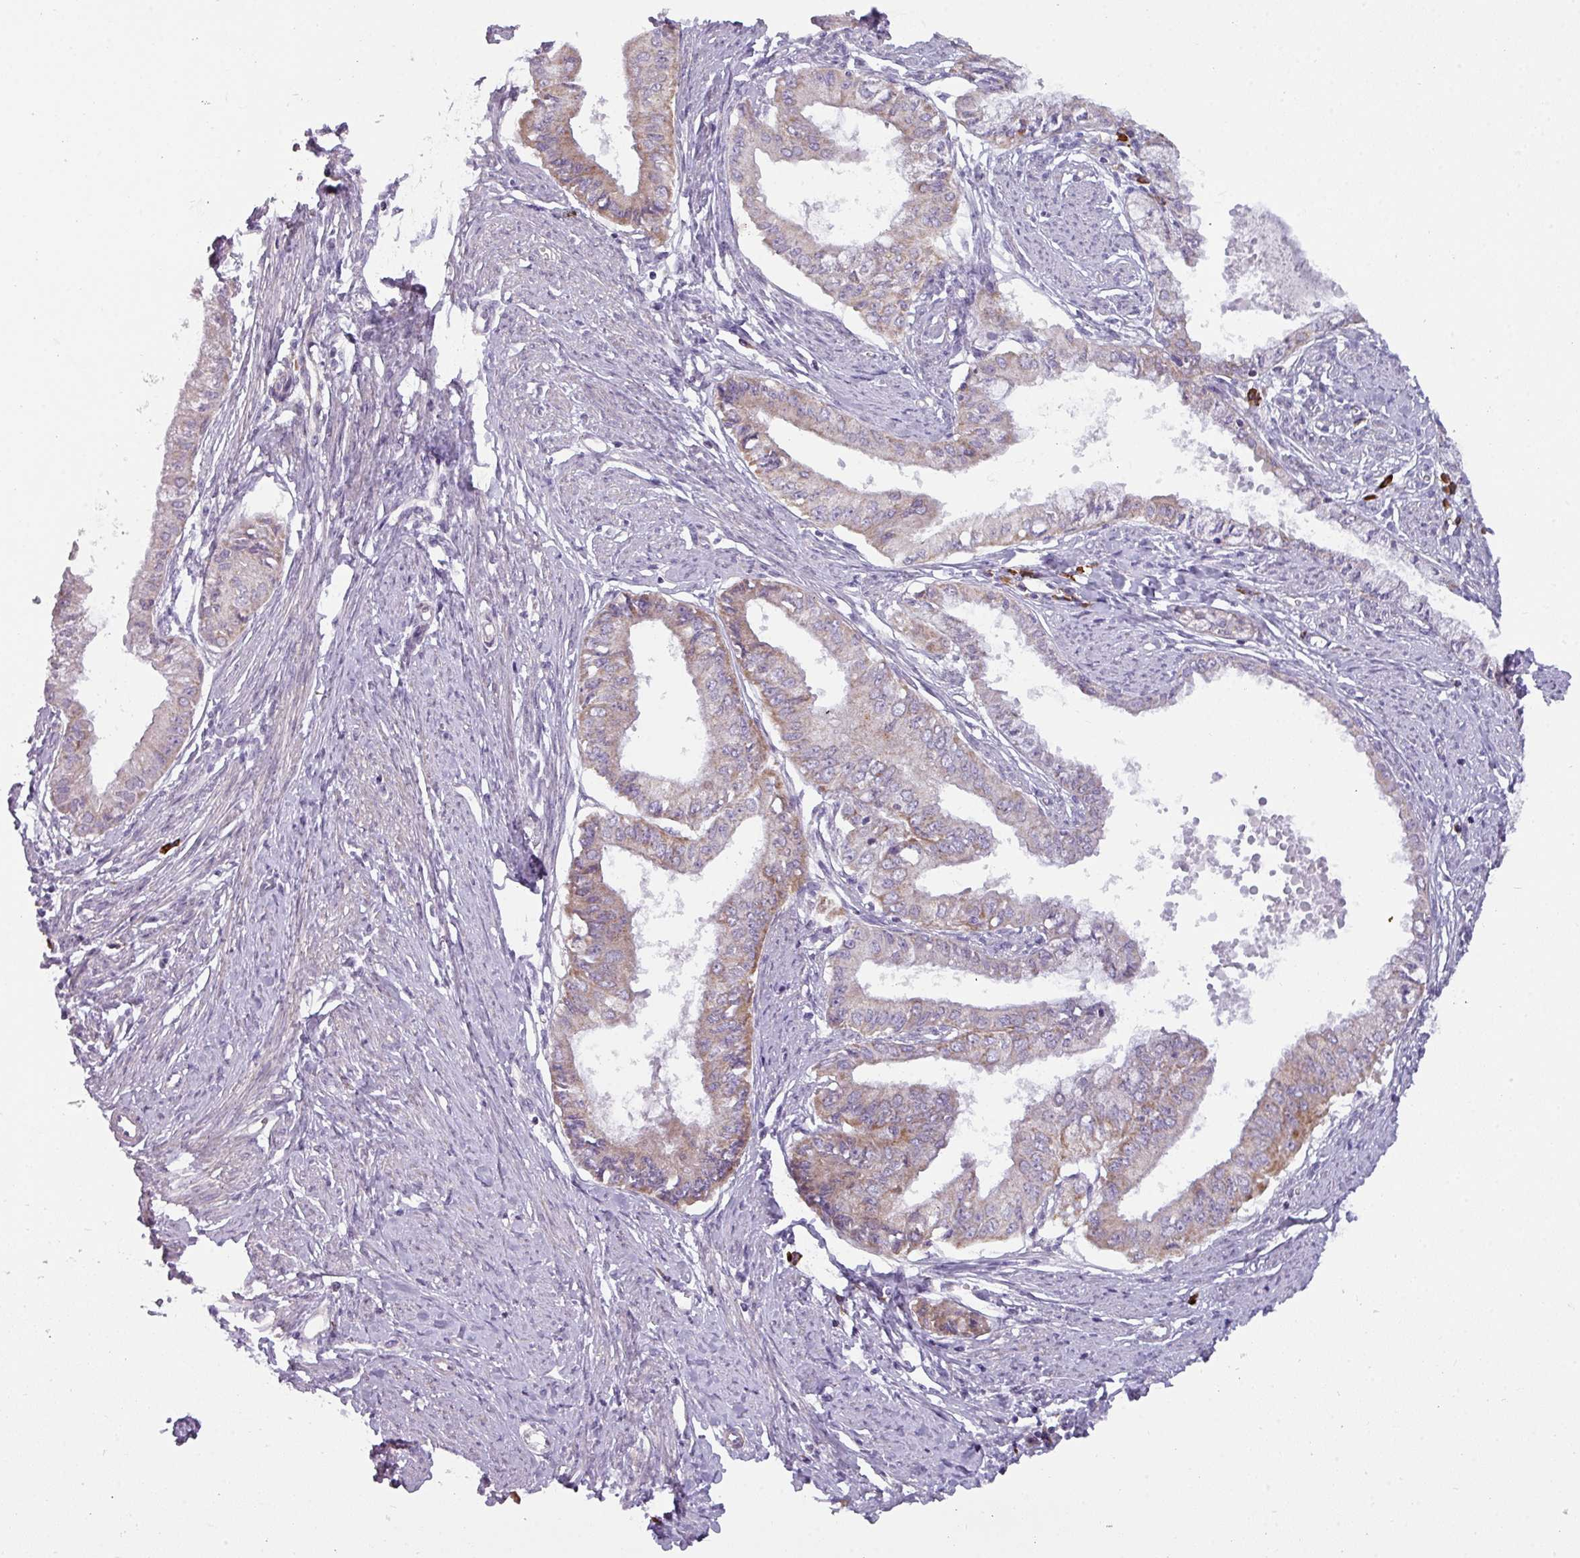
{"staining": {"intensity": "moderate", "quantity": "25%-75%", "location": "cytoplasmic/membranous"}, "tissue": "endometrial cancer", "cell_type": "Tumor cells", "image_type": "cancer", "snomed": [{"axis": "morphology", "description": "Adenocarcinoma, NOS"}, {"axis": "topography", "description": "Endometrium"}], "caption": "Immunohistochemical staining of endometrial cancer (adenocarcinoma) reveals moderate cytoplasmic/membranous protein expression in about 25%-75% of tumor cells.", "gene": "C2orf68", "patient": {"sex": "female", "age": 76}}